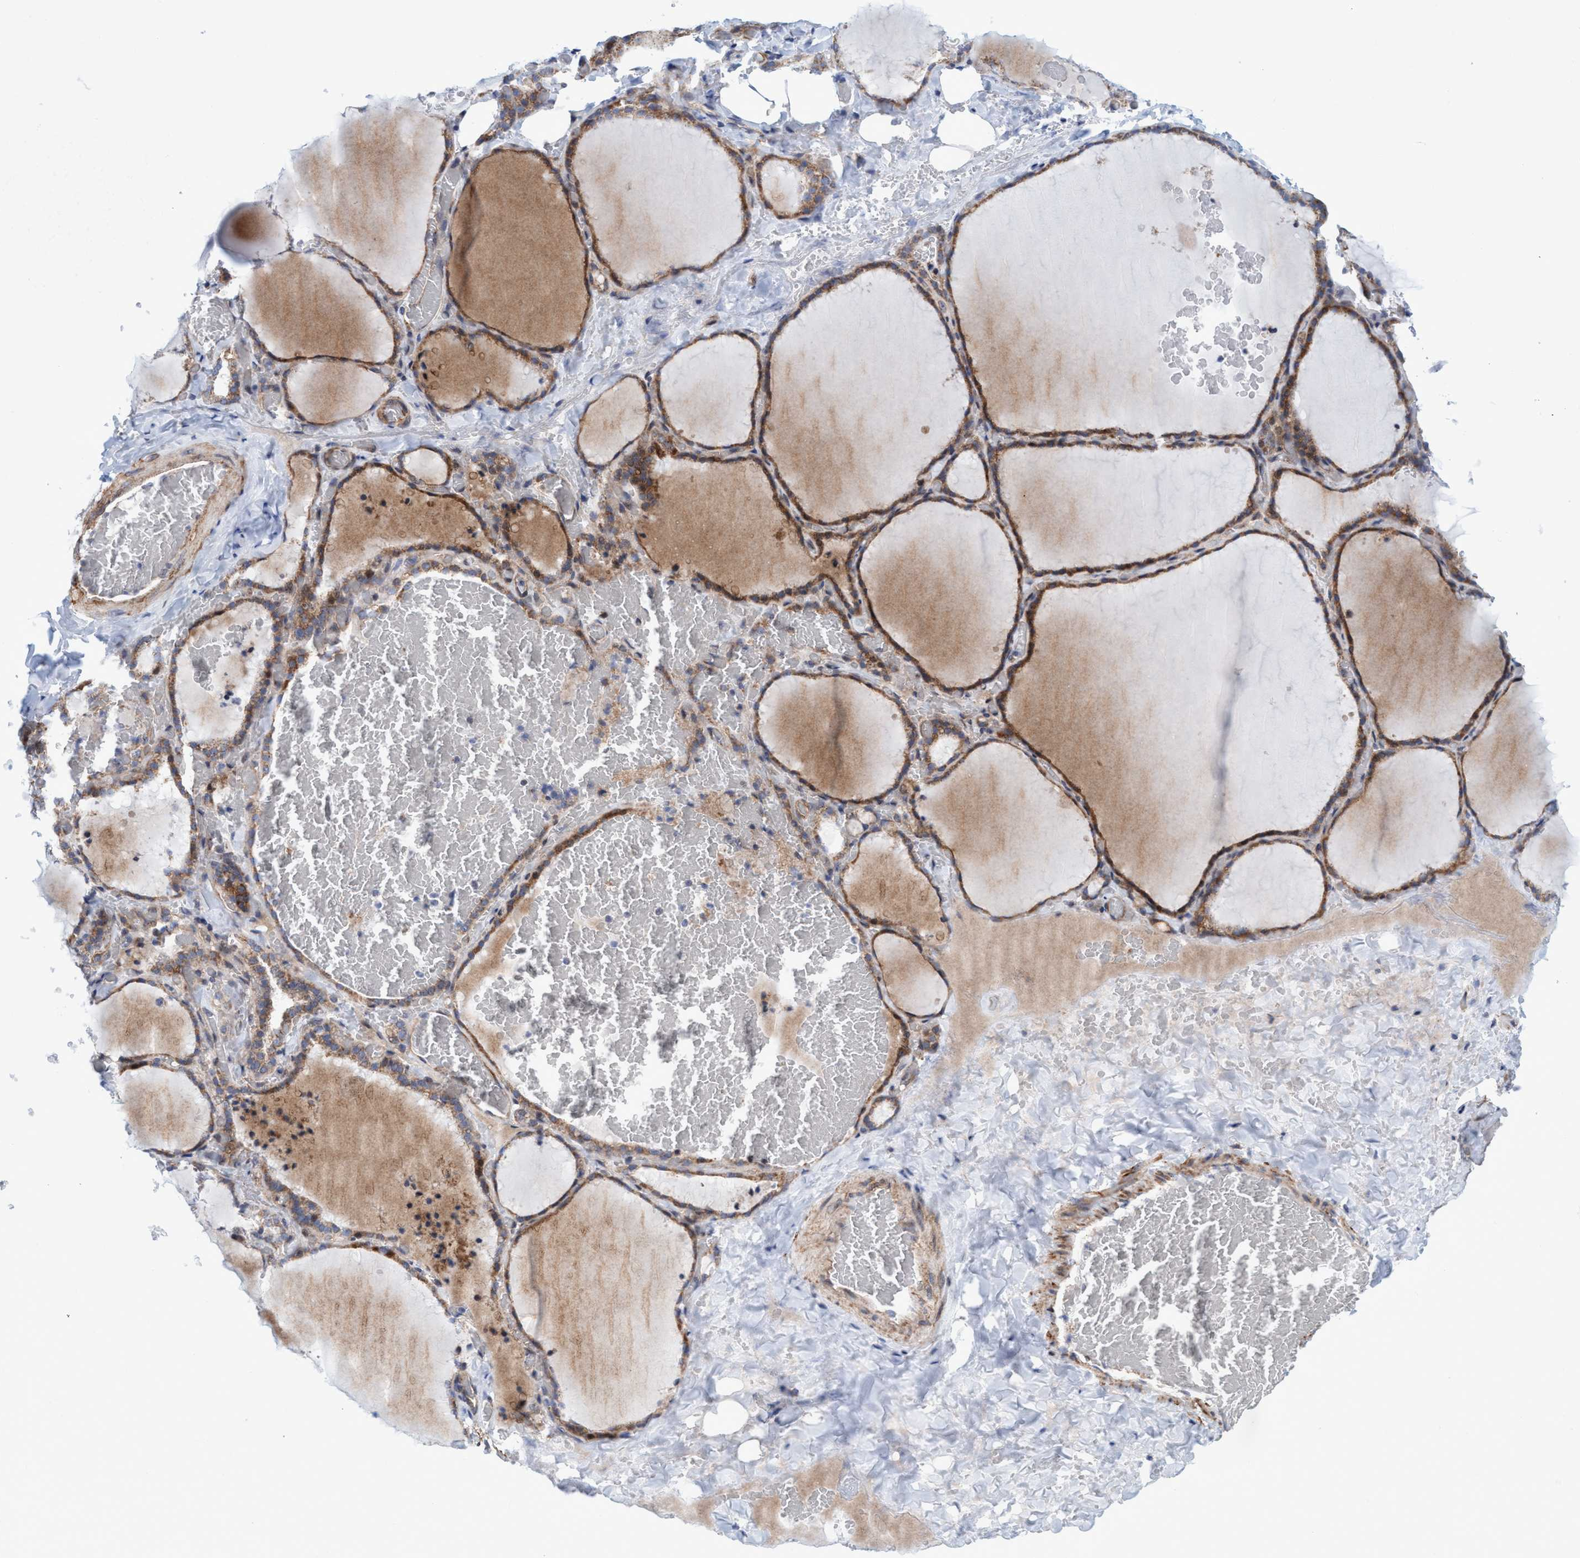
{"staining": {"intensity": "moderate", "quantity": ">75%", "location": "cytoplasmic/membranous"}, "tissue": "thyroid gland", "cell_type": "Glandular cells", "image_type": "normal", "snomed": [{"axis": "morphology", "description": "Normal tissue, NOS"}, {"axis": "topography", "description": "Thyroid gland"}], "caption": "Brown immunohistochemical staining in benign thyroid gland displays moderate cytoplasmic/membranous positivity in about >75% of glandular cells. The protein of interest is shown in brown color, while the nuclei are stained blue.", "gene": "POLR1F", "patient": {"sex": "female", "age": 22}}